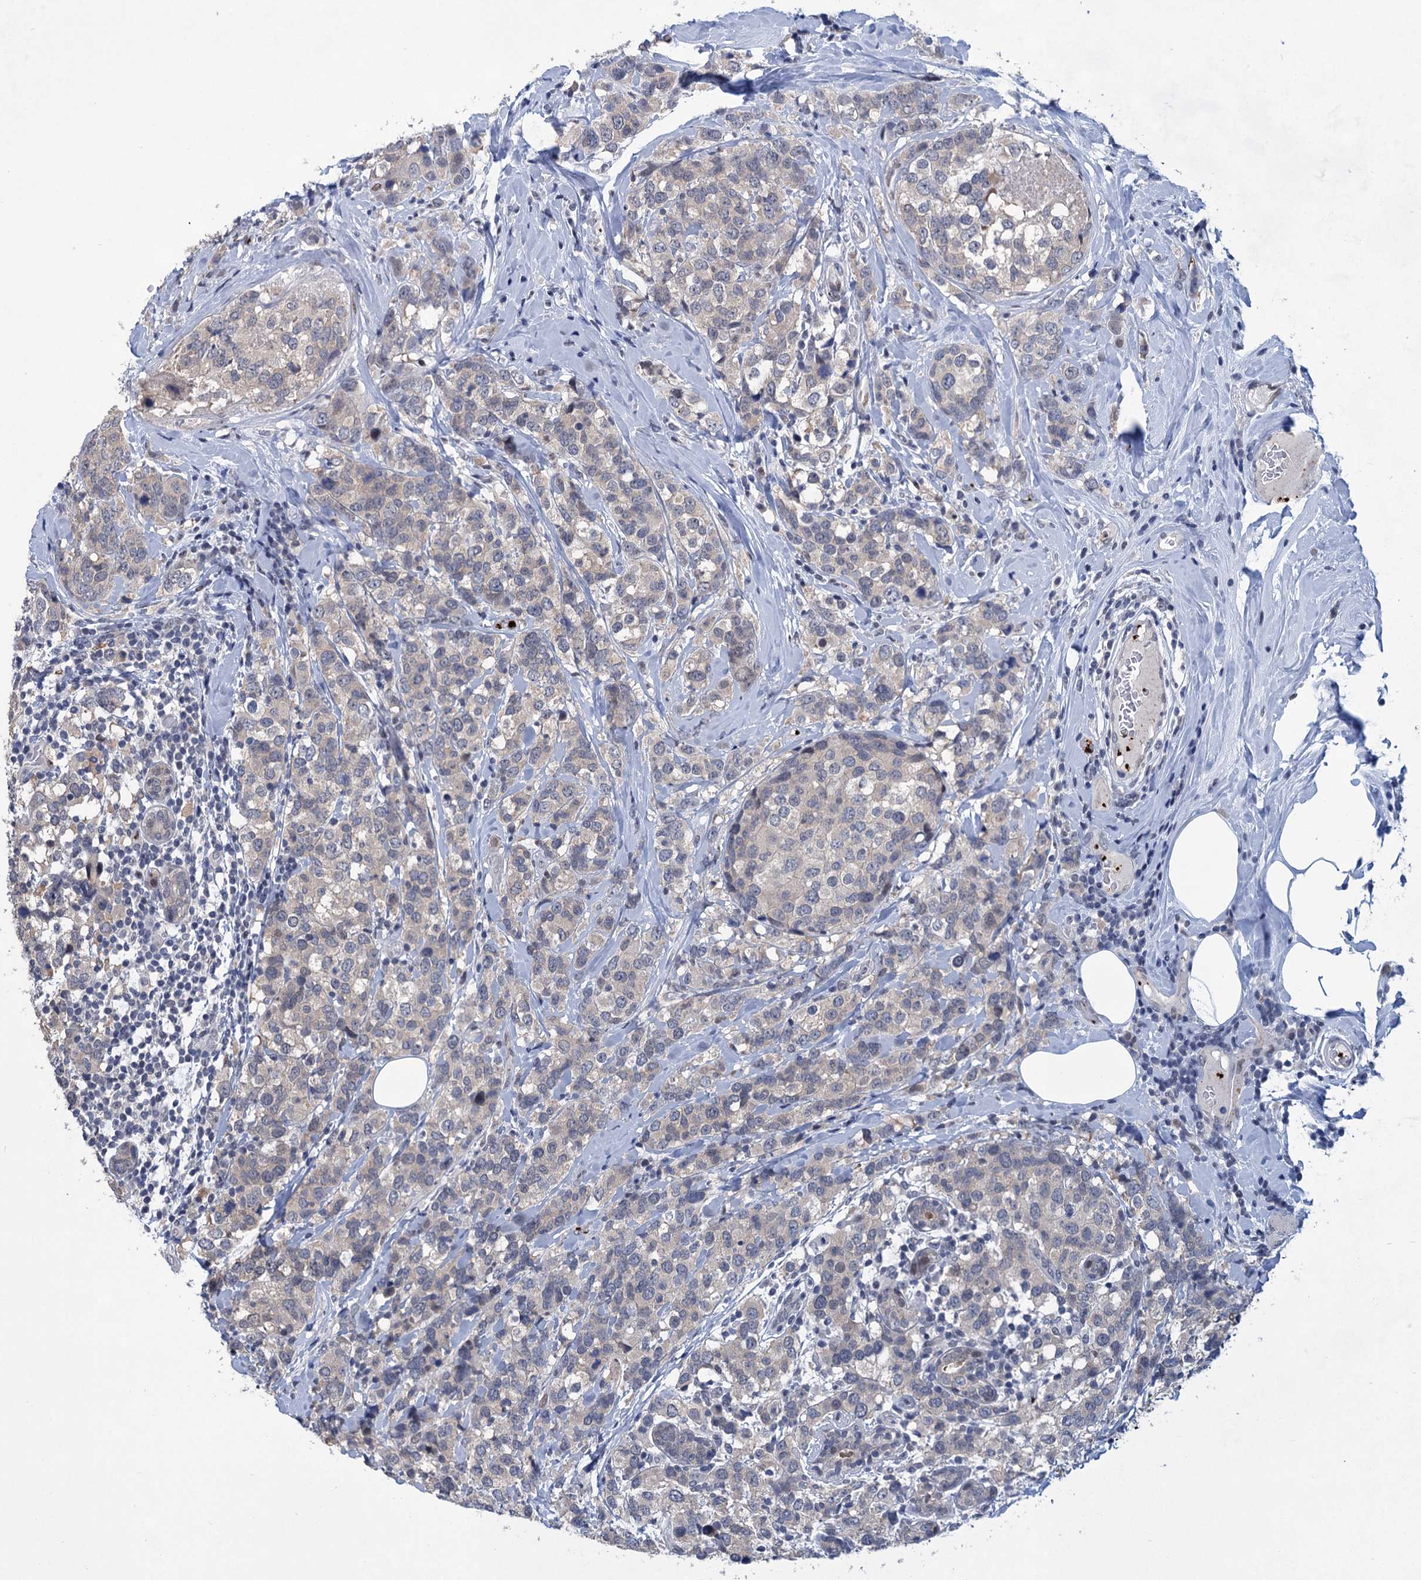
{"staining": {"intensity": "negative", "quantity": "none", "location": "none"}, "tissue": "breast cancer", "cell_type": "Tumor cells", "image_type": "cancer", "snomed": [{"axis": "morphology", "description": "Lobular carcinoma"}, {"axis": "topography", "description": "Breast"}], "caption": "This is an IHC histopathology image of lobular carcinoma (breast). There is no expression in tumor cells.", "gene": "MON2", "patient": {"sex": "female", "age": 59}}